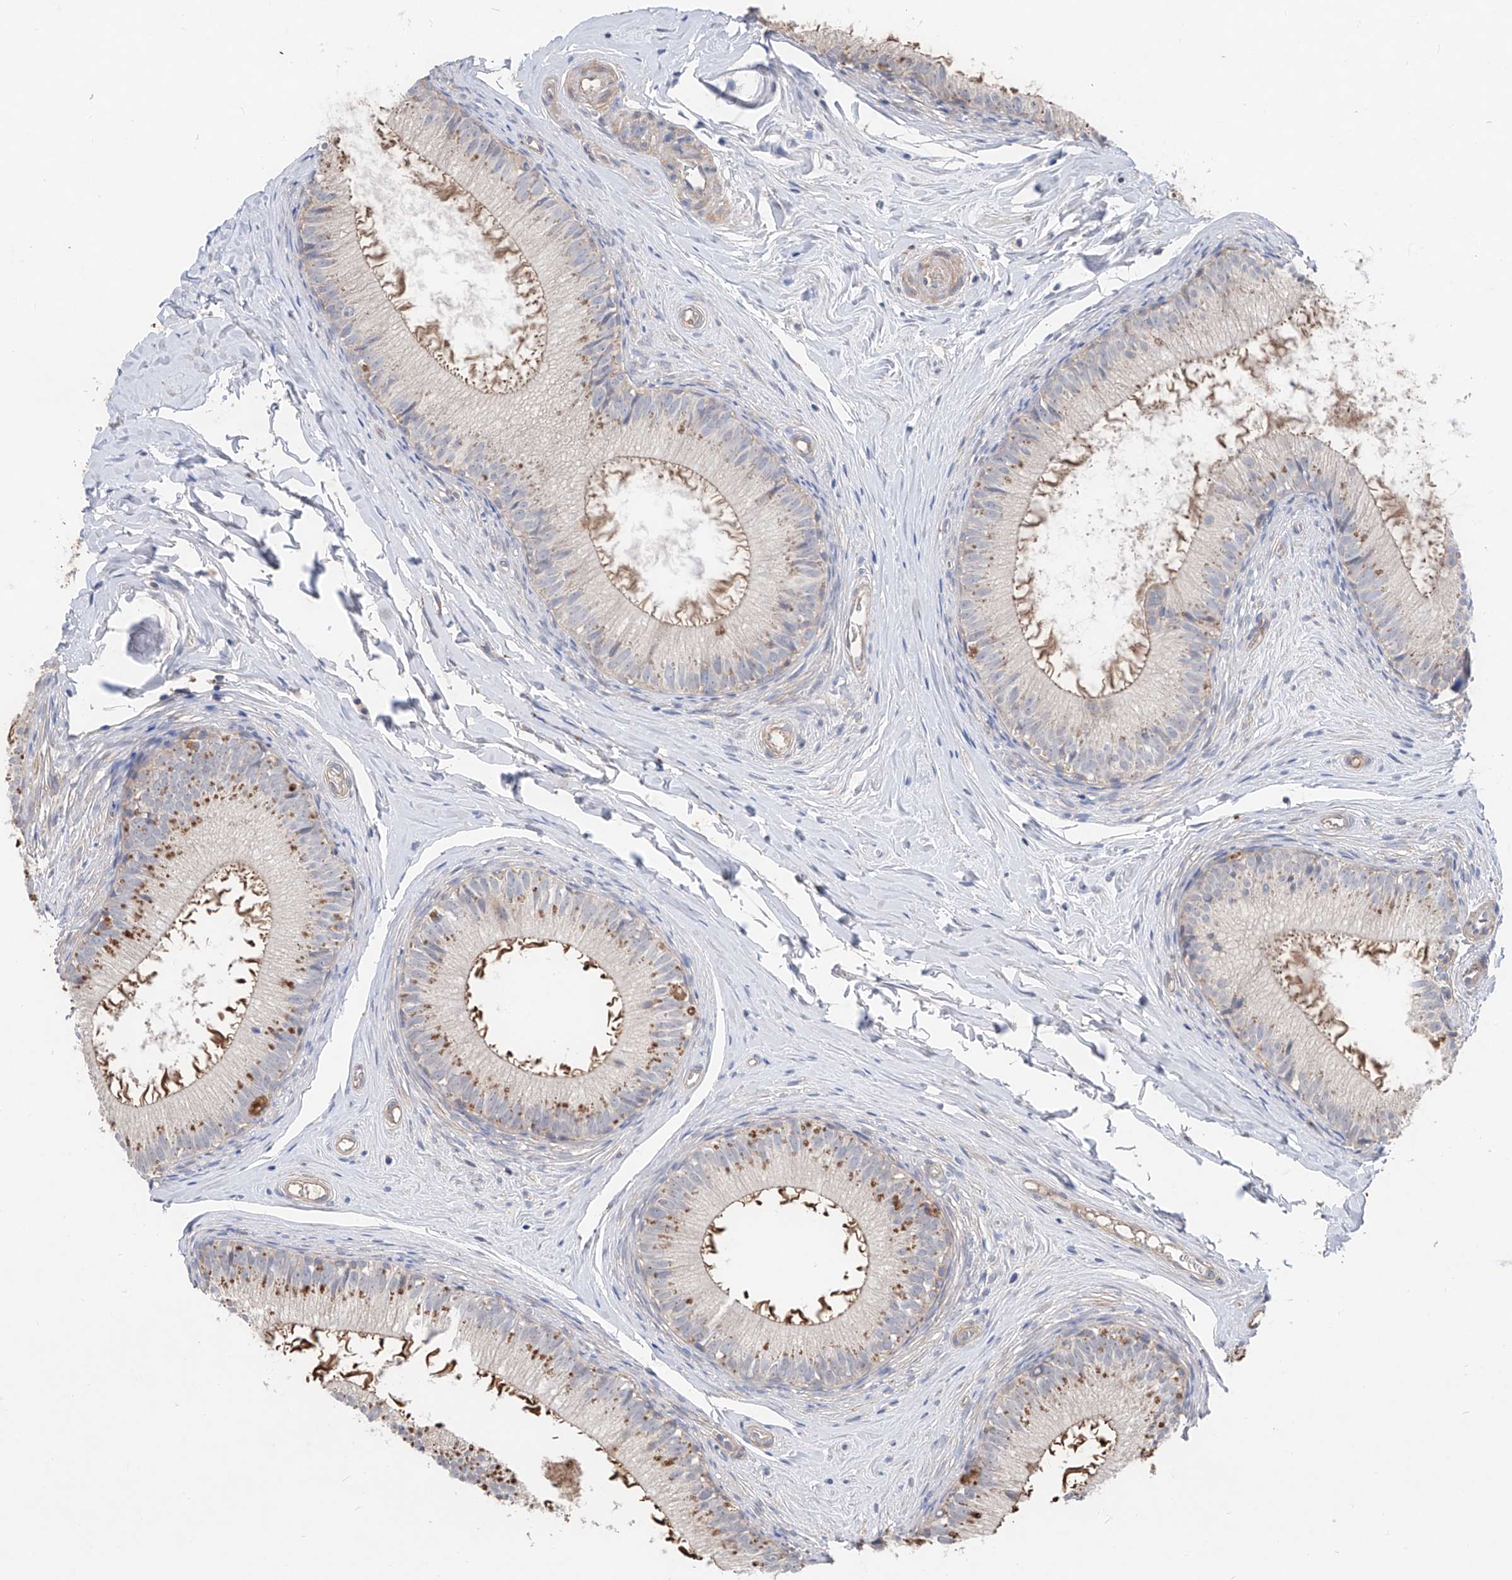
{"staining": {"intensity": "weak", "quantity": "25%-75%", "location": "cytoplasmic/membranous"}, "tissue": "epididymis", "cell_type": "Glandular cells", "image_type": "normal", "snomed": [{"axis": "morphology", "description": "Normal tissue, NOS"}, {"axis": "topography", "description": "Epididymis"}], "caption": "A brown stain shows weak cytoplasmic/membranous staining of a protein in glandular cells of normal epididymis. (Stains: DAB in brown, nuclei in blue, Microscopy: brightfield microscopy at high magnification).", "gene": "EDN1", "patient": {"sex": "male", "age": 34}}